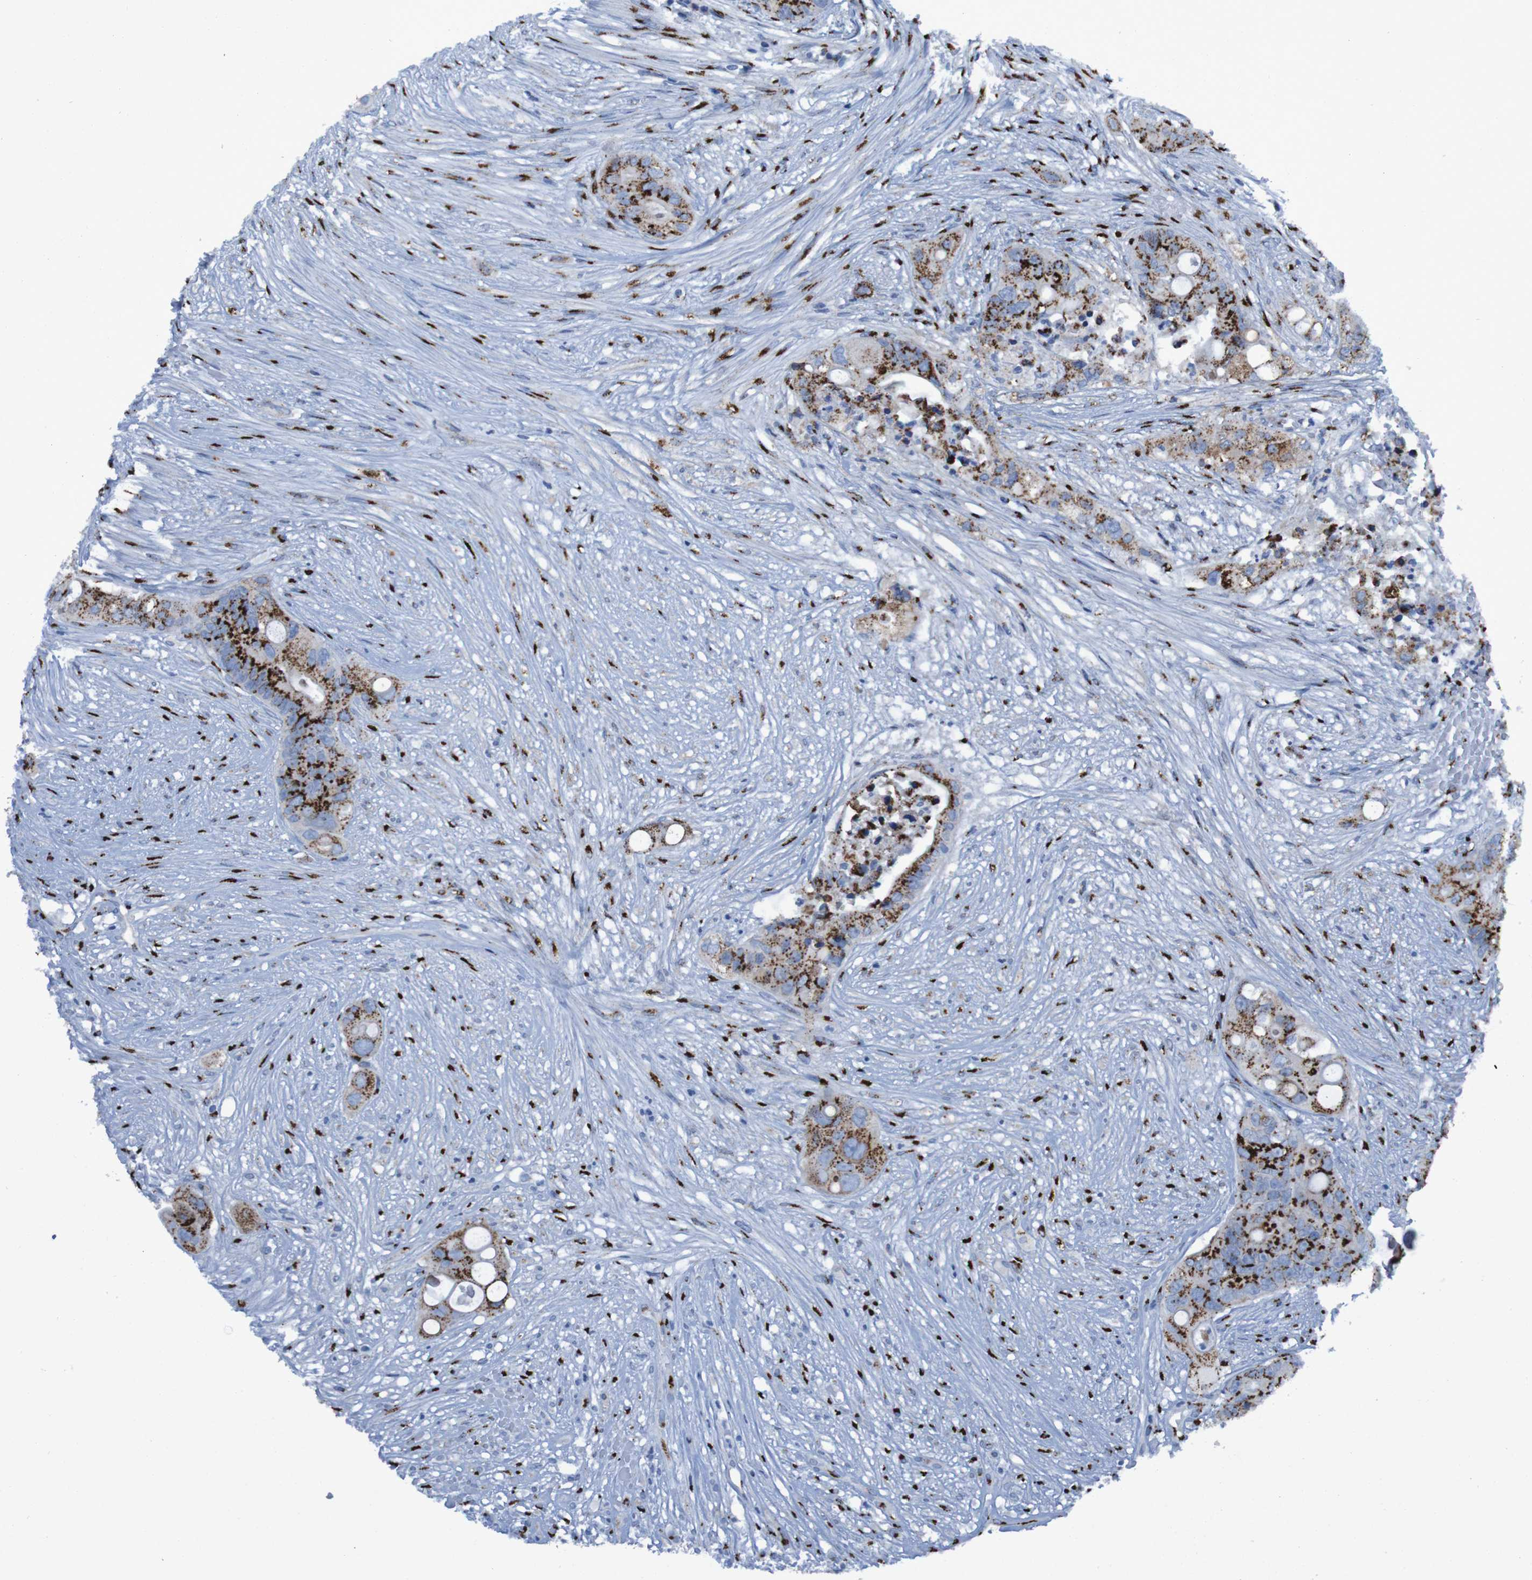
{"staining": {"intensity": "strong", "quantity": ">75%", "location": "cytoplasmic/membranous"}, "tissue": "colorectal cancer", "cell_type": "Tumor cells", "image_type": "cancer", "snomed": [{"axis": "morphology", "description": "Adenocarcinoma, NOS"}, {"axis": "topography", "description": "Colon"}], "caption": "Protein staining by IHC reveals strong cytoplasmic/membranous positivity in about >75% of tumor cells in colorectal cancer (adenocarcinoma).", "gene": "GOLM1", "patient": {"sex": "female", "age": 57}}